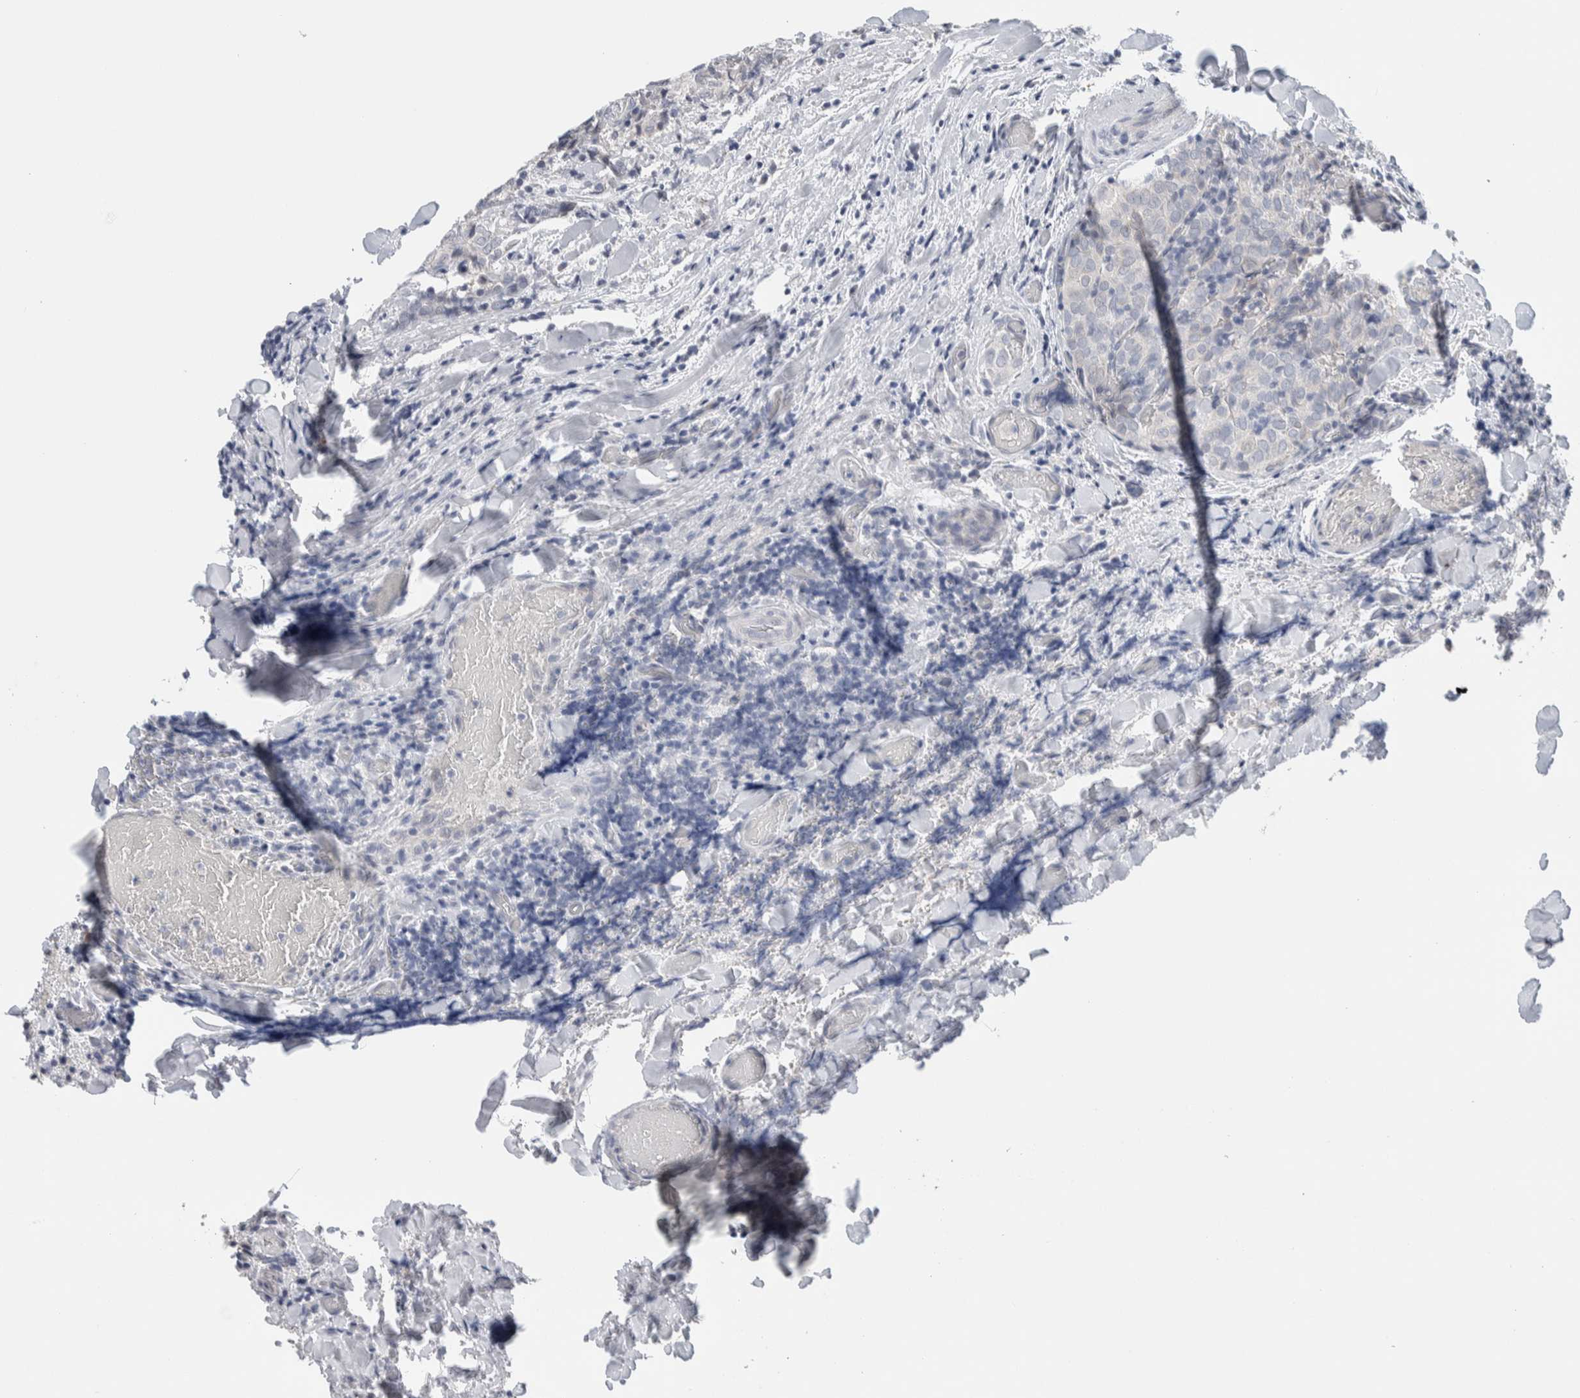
{"staining": {"intensity": "negative", "quantity": "none", "location": "none"}, "tissue": "thyroid cancer", "cell_type": "Tumor cells", "image_type": "cancer", "snomed": [{"axis": "morphology", "description": "Normal tissue, NOS"}, {"axis": "morphology", "description": "Papillary adenocarcinoma, NOS"}, {"axis": "topography", "description": "Thyroid gland"}], "caption": "DAB immunohistochemical staining of thyroid cancer (papillary adenocarcinoma) exhibits no significant expression in tumor cells.", "gene": "SCN2A", "patient": {"sex": "female", "age": 30}}